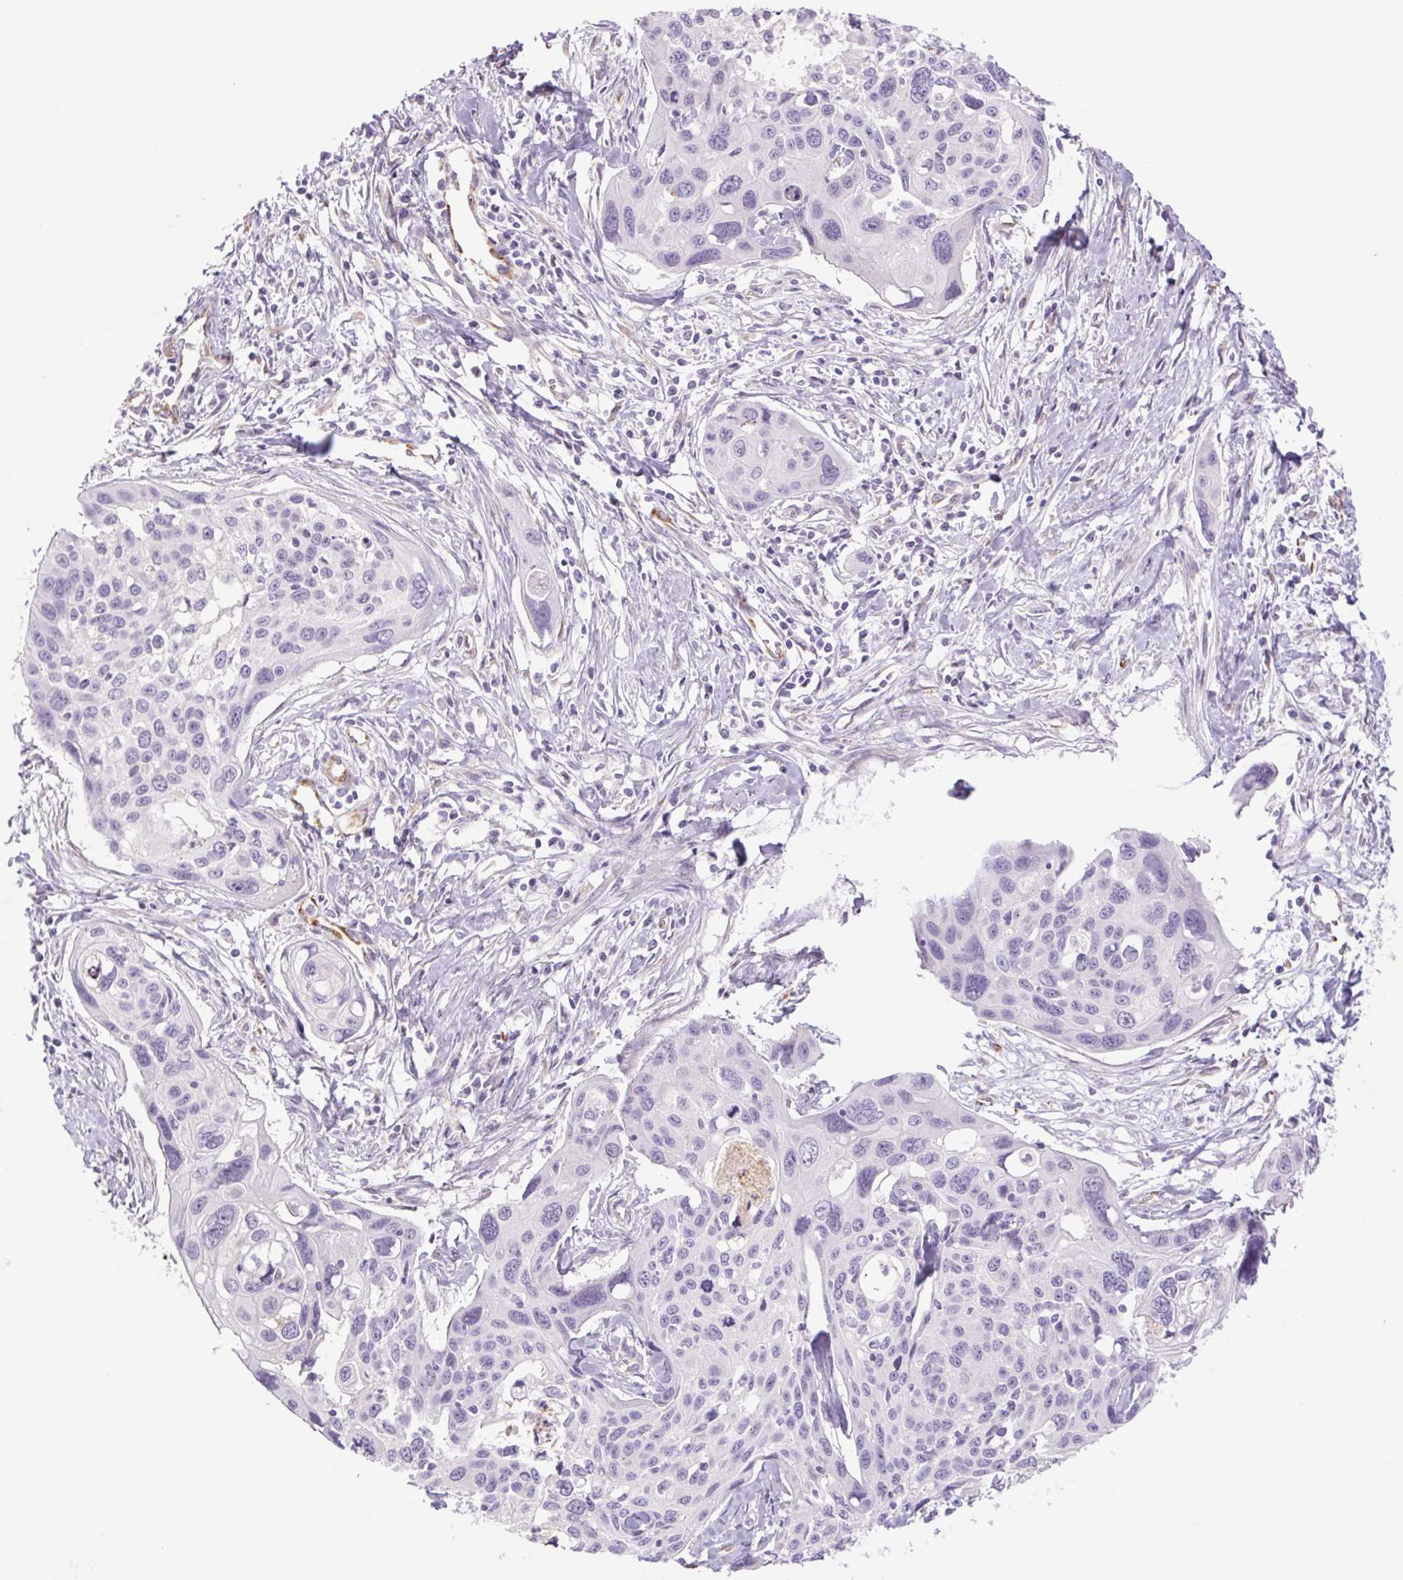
{"staining": {"intensity": "negative", "quantity": "none", "location": "none"}, "tissue": "cervical cancer", "cell_type": "Tumor cells", "image_type": "cancer", "snomed": [{"axis": "morphology", "description": "Squamous cell carcinoma, NOS"}, {"axis": "topography", "description": "Cervix"}], "caption": "This histopathology image is of squamous cell carcinoma (cervical) stained with immunohistochemistry to label a protein in brown with the nuclei are counter-stained blue. There is no expression in tumor cells.", "gene": "IGFL3", "patient": {"sex": "female", "age": 31}}